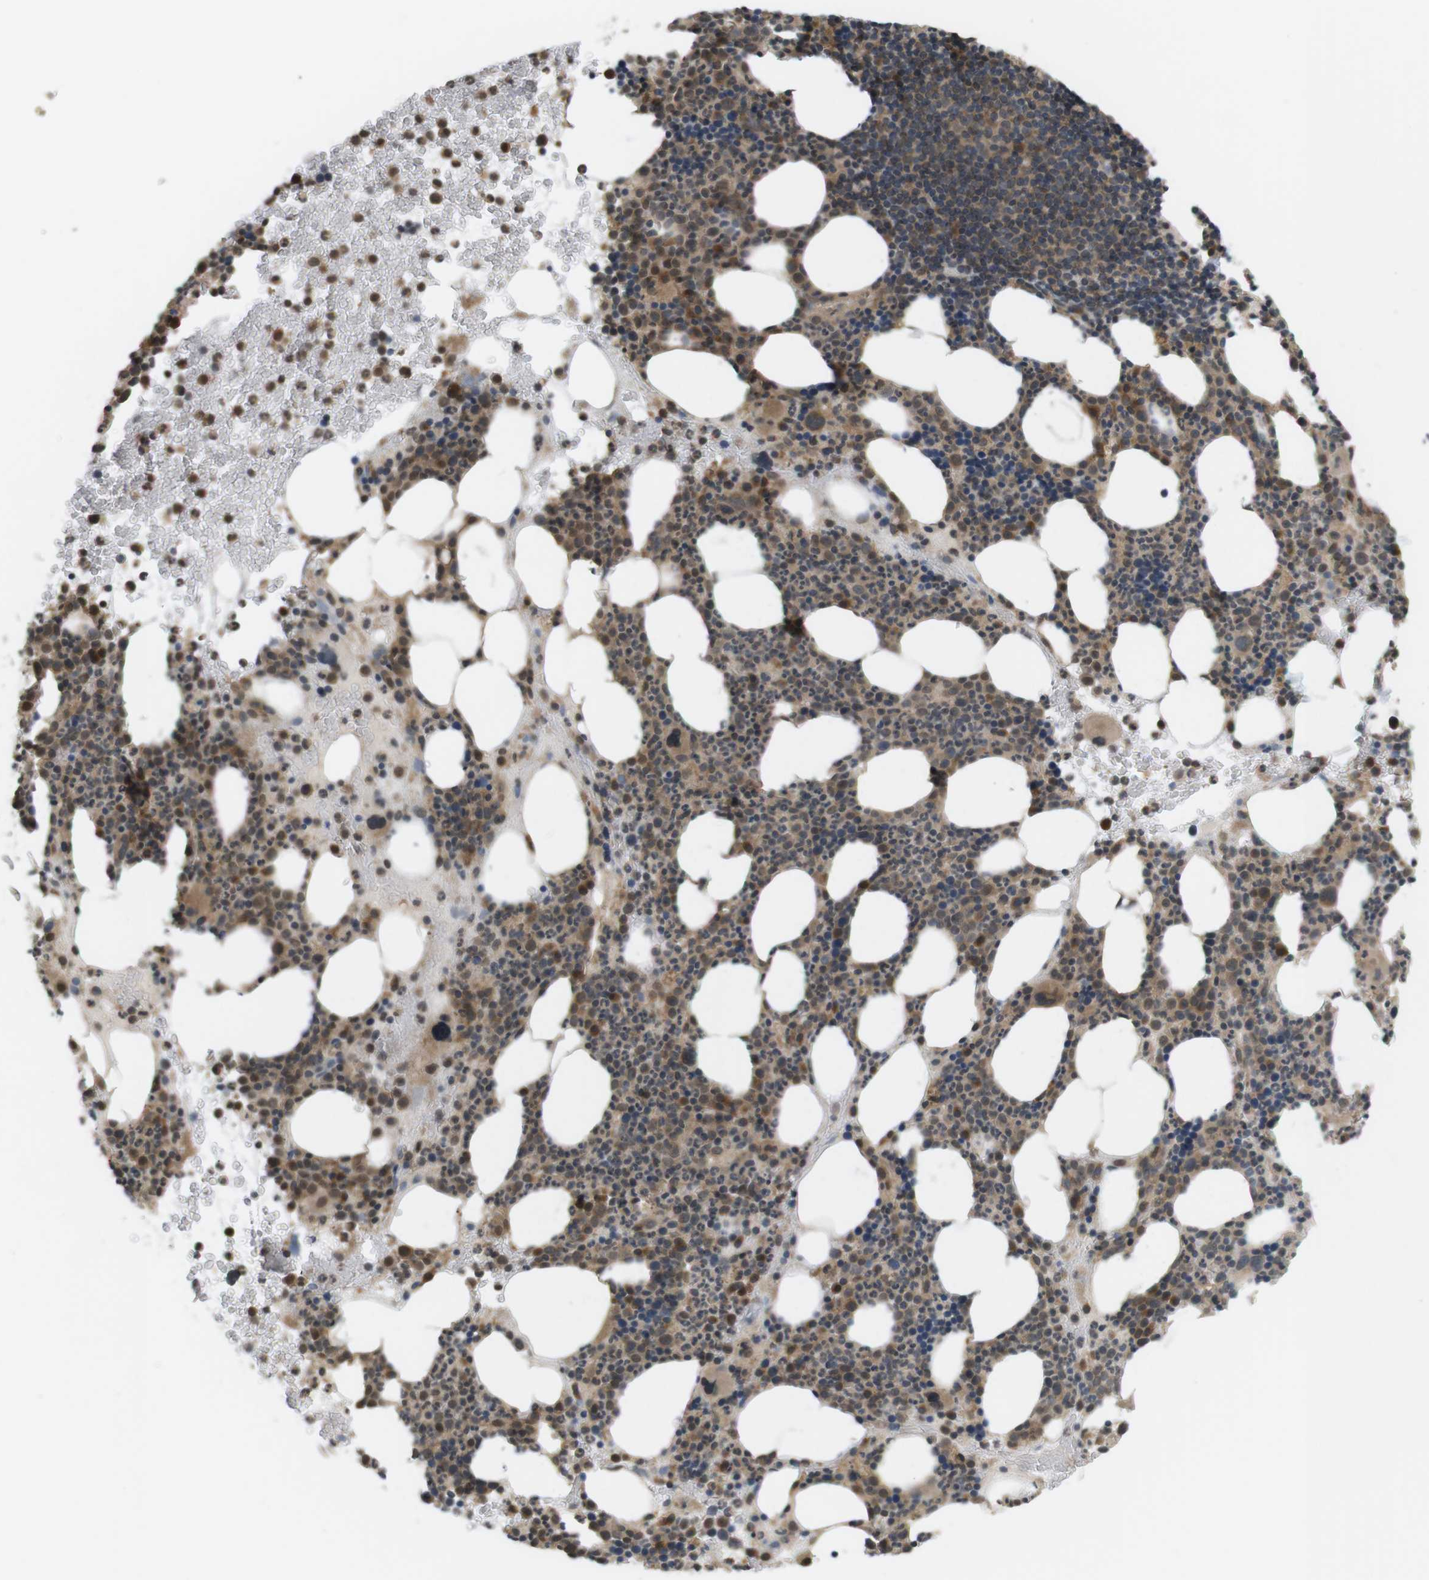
{"staining": {"intensity": "moderate", "quantity": ">75%", "location": "cytoplasmic/membranous"}, "tissue": "bone marrow", "cell_type": "Hematopoietic cells", "image_type": "normal", "snomed": [{"axis": "morphology", "description": "Normal tissue, NOS"}, {"axis": "morphology", "description": "Inflammation, NOS"}, {"axis": "topography", "description": "Bone marrow"}], "caption": "Immunohistochemistry (IHC) of normal bone marrow reveals medium levels of moderate cytoplasmic/membranous staining in about >75% of hematopoietic cells. (brown staining indicates protein expression, while blue staining denotes nuclei).", "gene": "RNF130", "patient": {"sex": "male", "age": 73}}